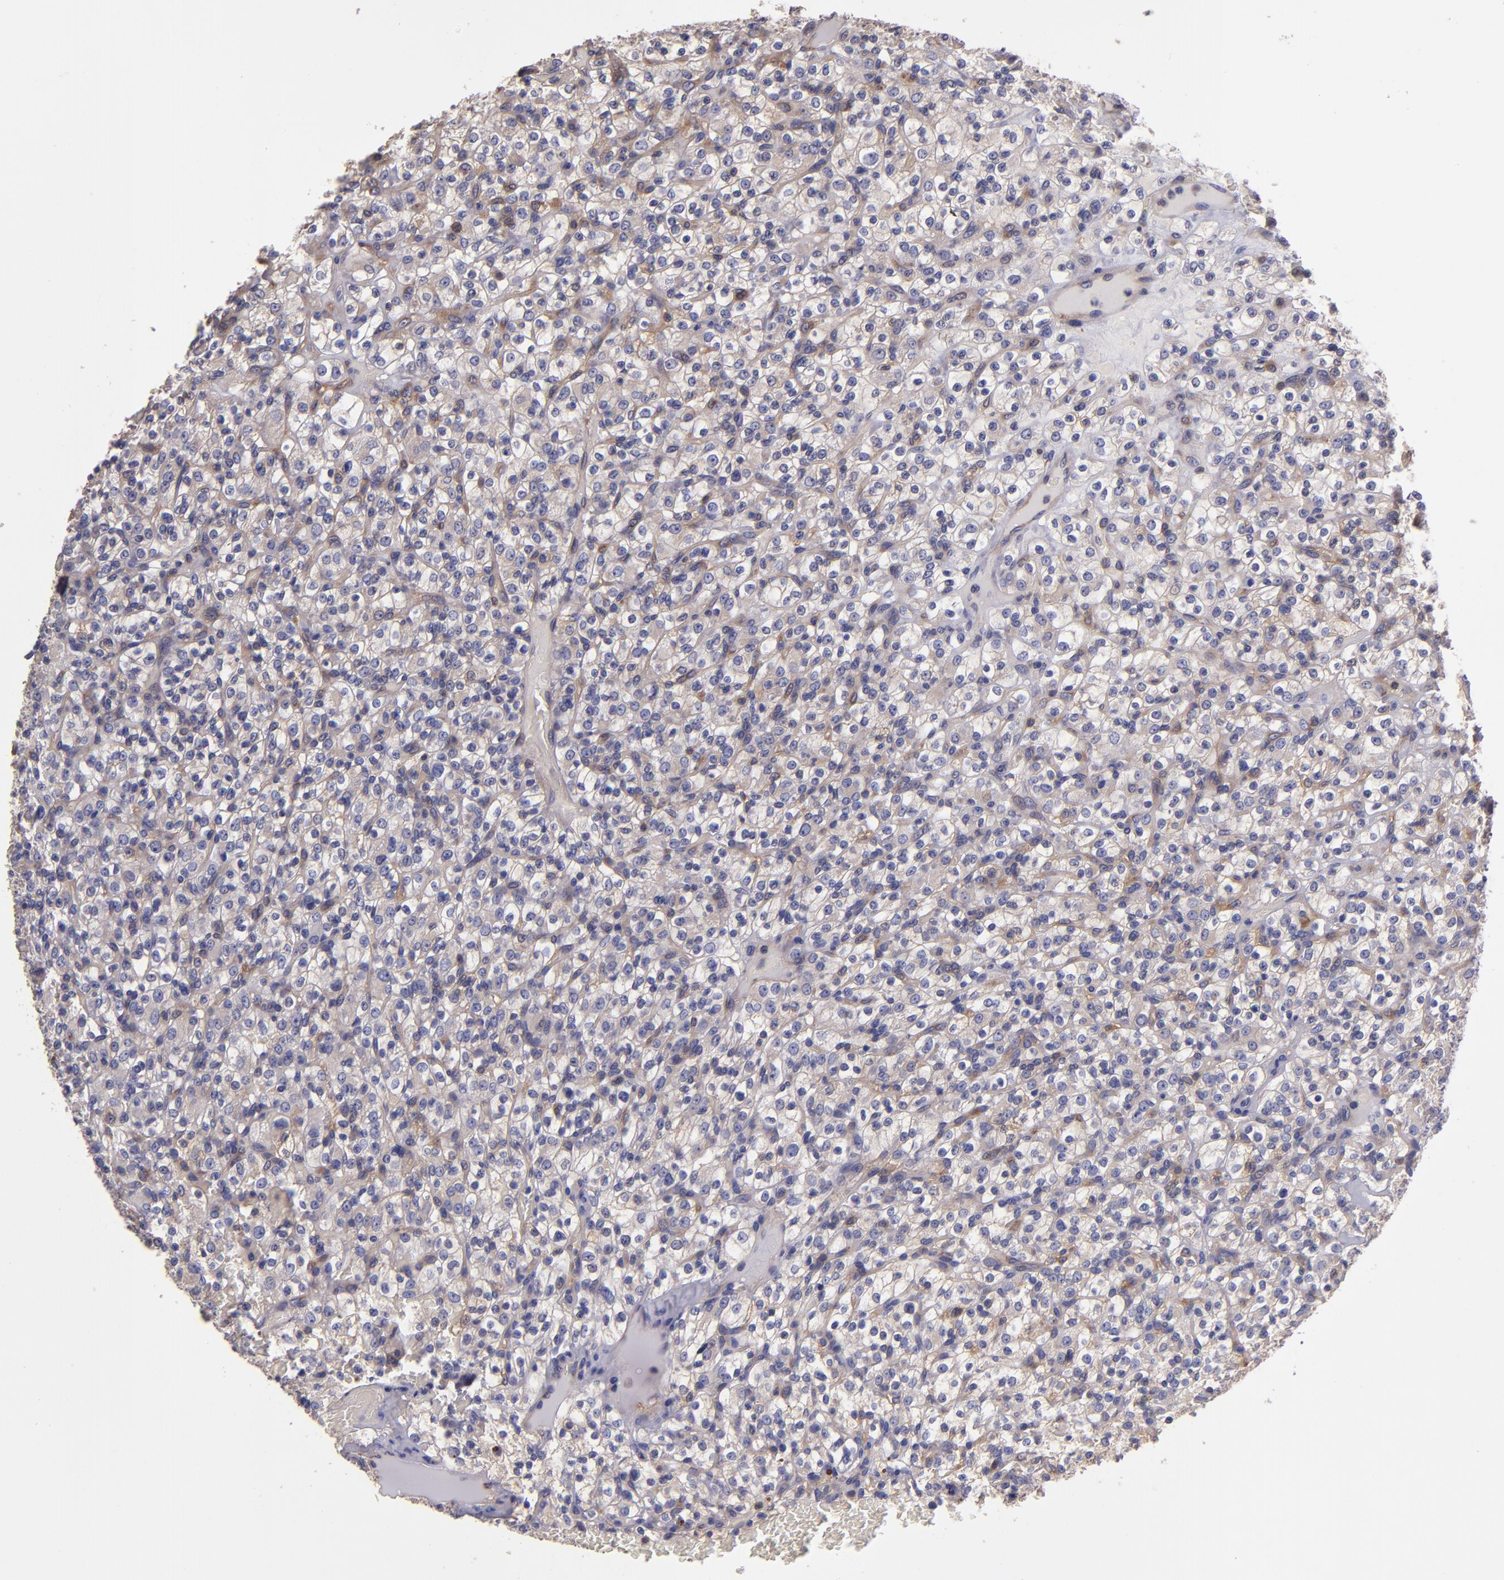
{"staining": {"intensity": "weak", "quantity": "25%-75%", "location": "cytoplasmic/membranous"}, "tissue": "renal cancer", "cell_type": "Tumor cells", "image_type": "cancer", "snomed": [{"axis": "morphology", "description": "Normal tissue, NOS"}, {"axis": "morphology", "description": "Adenocarcinoma, NOS"}, {"axis": "topography", "description": "Kidney"}], "caption": "About 25%-75% of tumor cells in human renal cancer show weak cytoplasmic/membranous protein expression as visualized by brown immunohistochemical staining.", "gene": "CARS1", "patient": {"sex": "female", "age": 72}}